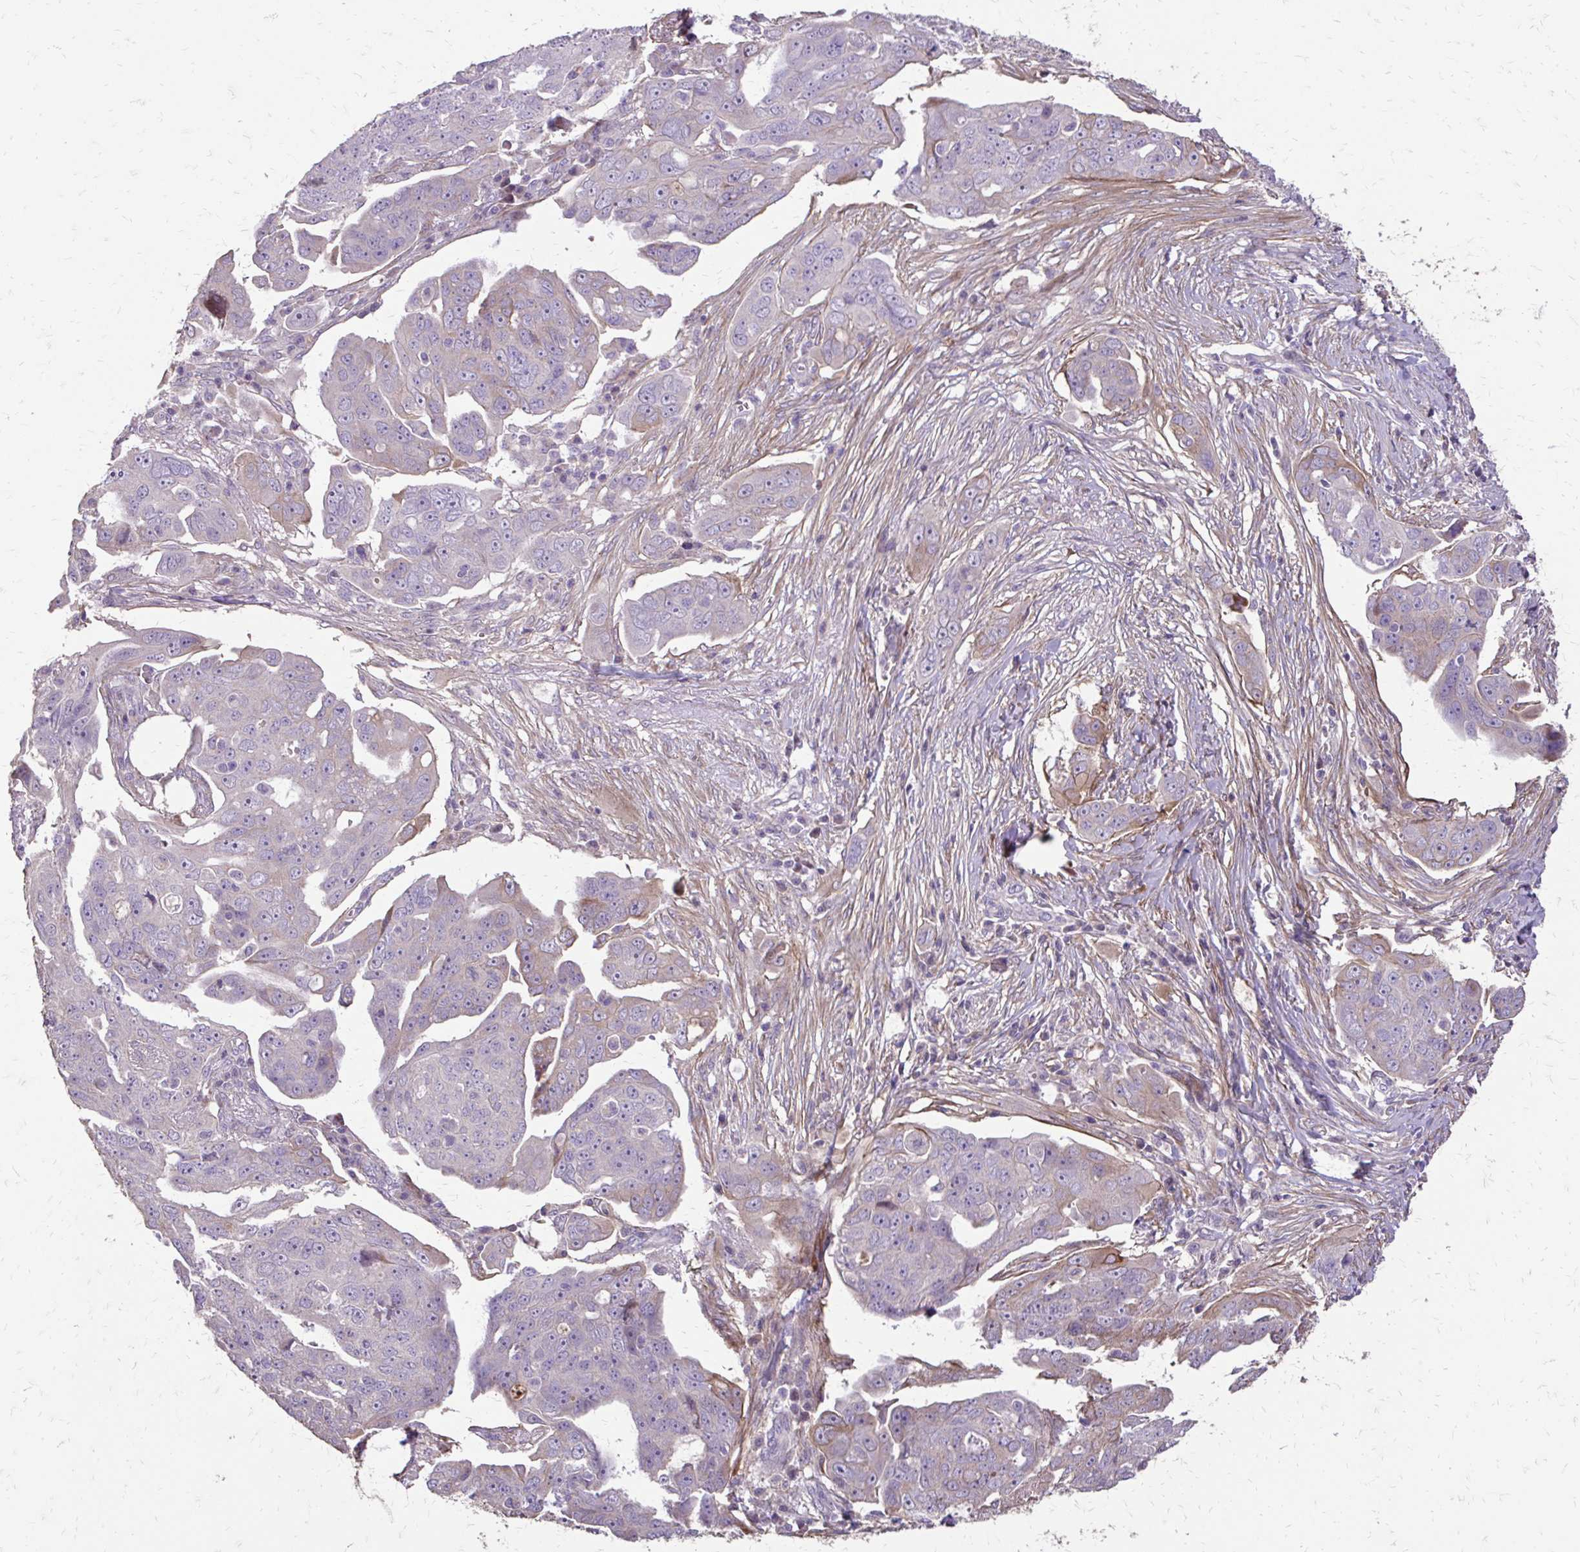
{"staining": {"intensity": "negative", "quantity": "none", "location": "none"}, "tissue": "ovarian cancer", "cell_type": "Tumor cells", "image_type": "cancer", "snomed": [{"axis": "morphology", "description": "Carcinoma, endometroid"}, {"axis": "topography", "description": "Ovary"}], "caption": "Ovarian cancer (endometroid carcinoma) stained for a protein using immunohistochemistry (IHC) displays no positivity tumor cells.", "gene": "MYORG", "patient": {"sex": "female", "age": 70}}